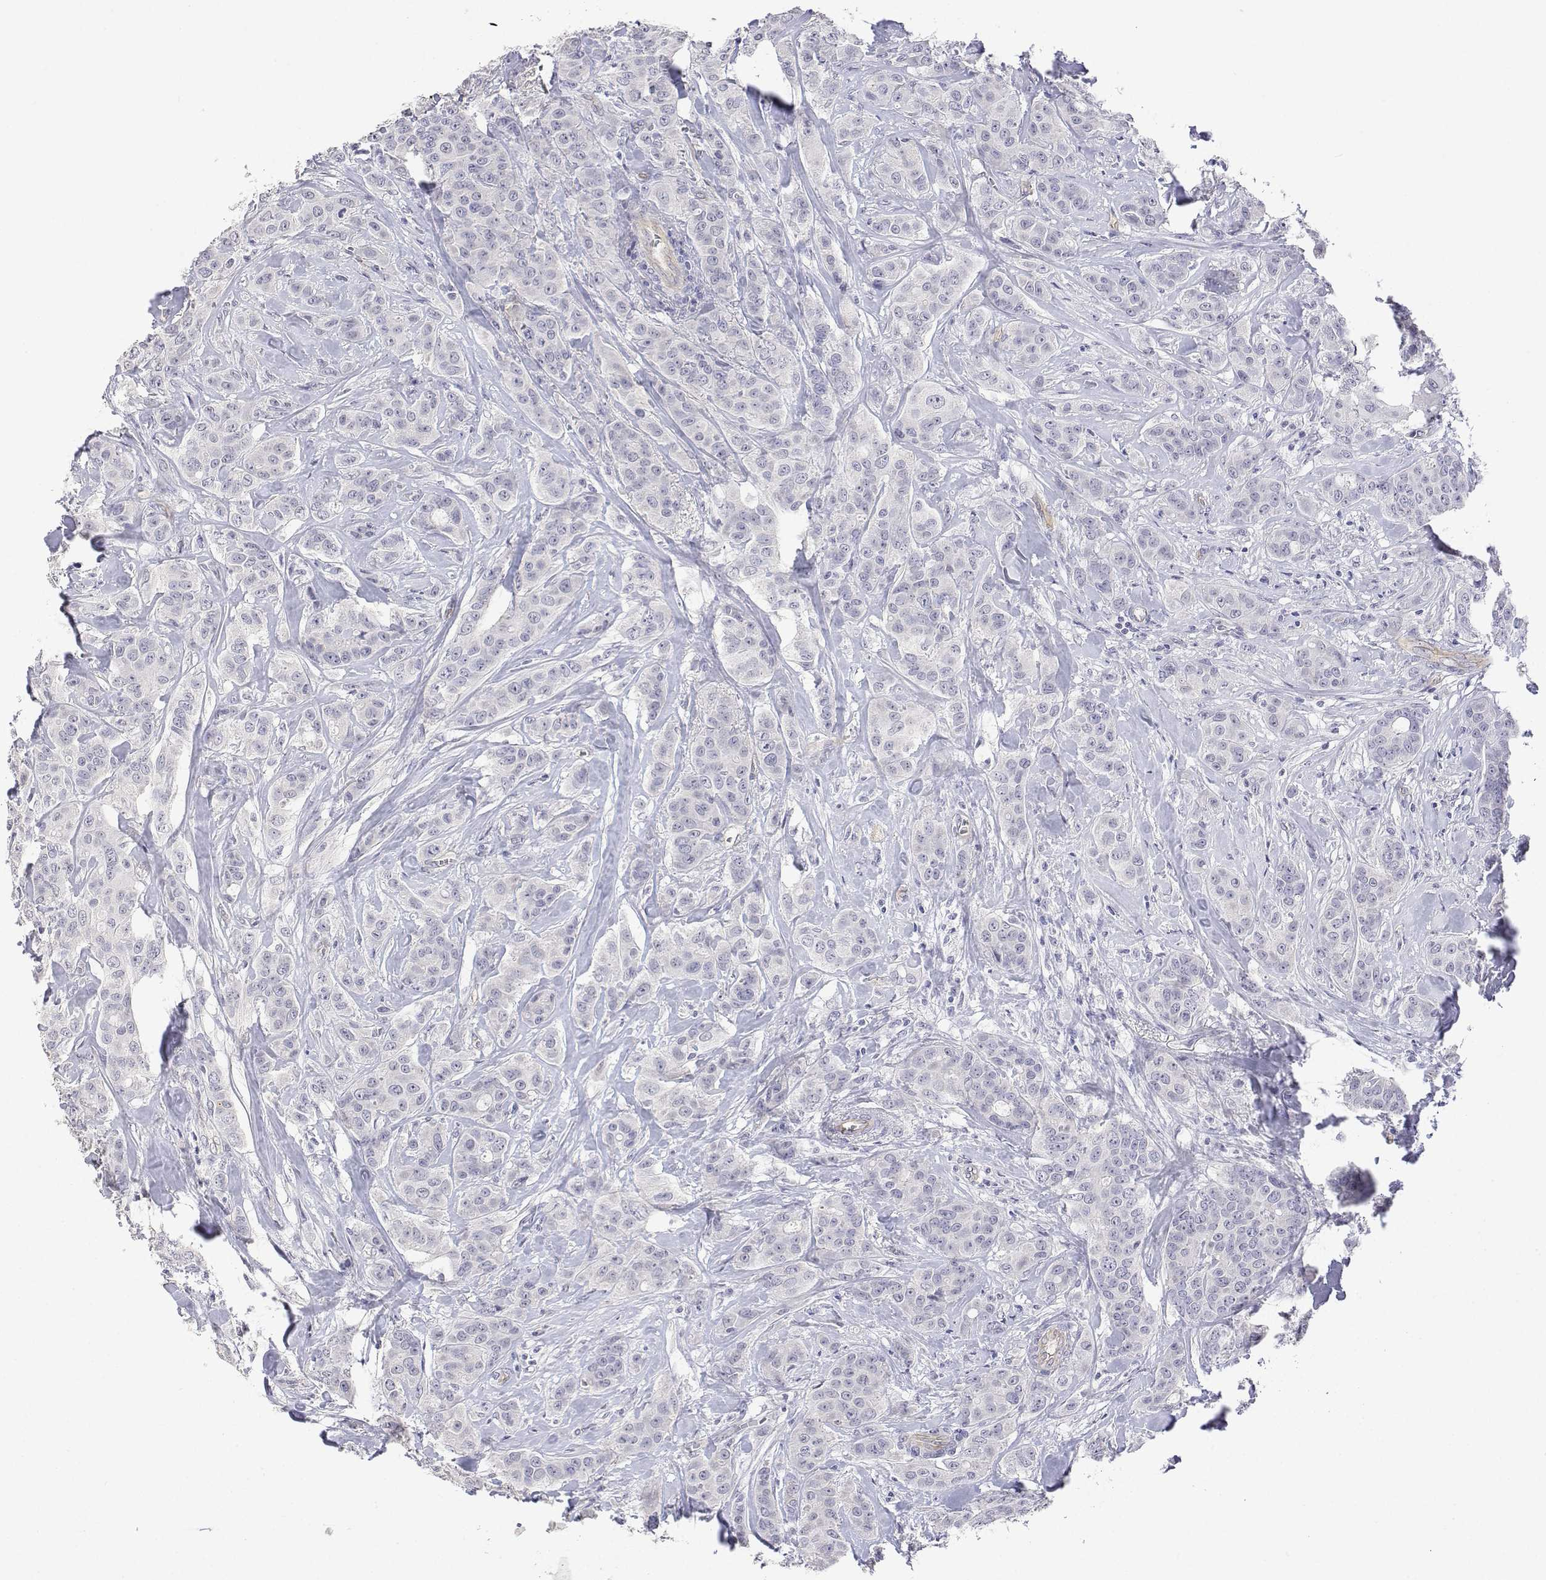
{"staining": {"intensity": "negative", "quantity": "none", "location": "none"}, "tissue": "breast cancer", "cell_type": "Tumor cells", "image_type": "cancer", "snomed": [{"axis": "morphology", "description": "Duct carcinoma"}, {"axis": "topography", "description": "Breast"}], "caption": "IHC micrograph of breast cancer (invasive ductal carcinoma) stained for a protein (brown), which displays no staining in tumor cells. The staining is performed using DAB brown chromogen with nuclei counter-stained in using hematoxylin.", "gene": "PLCB1", "patient": {"sex": "female", "age": 43}}